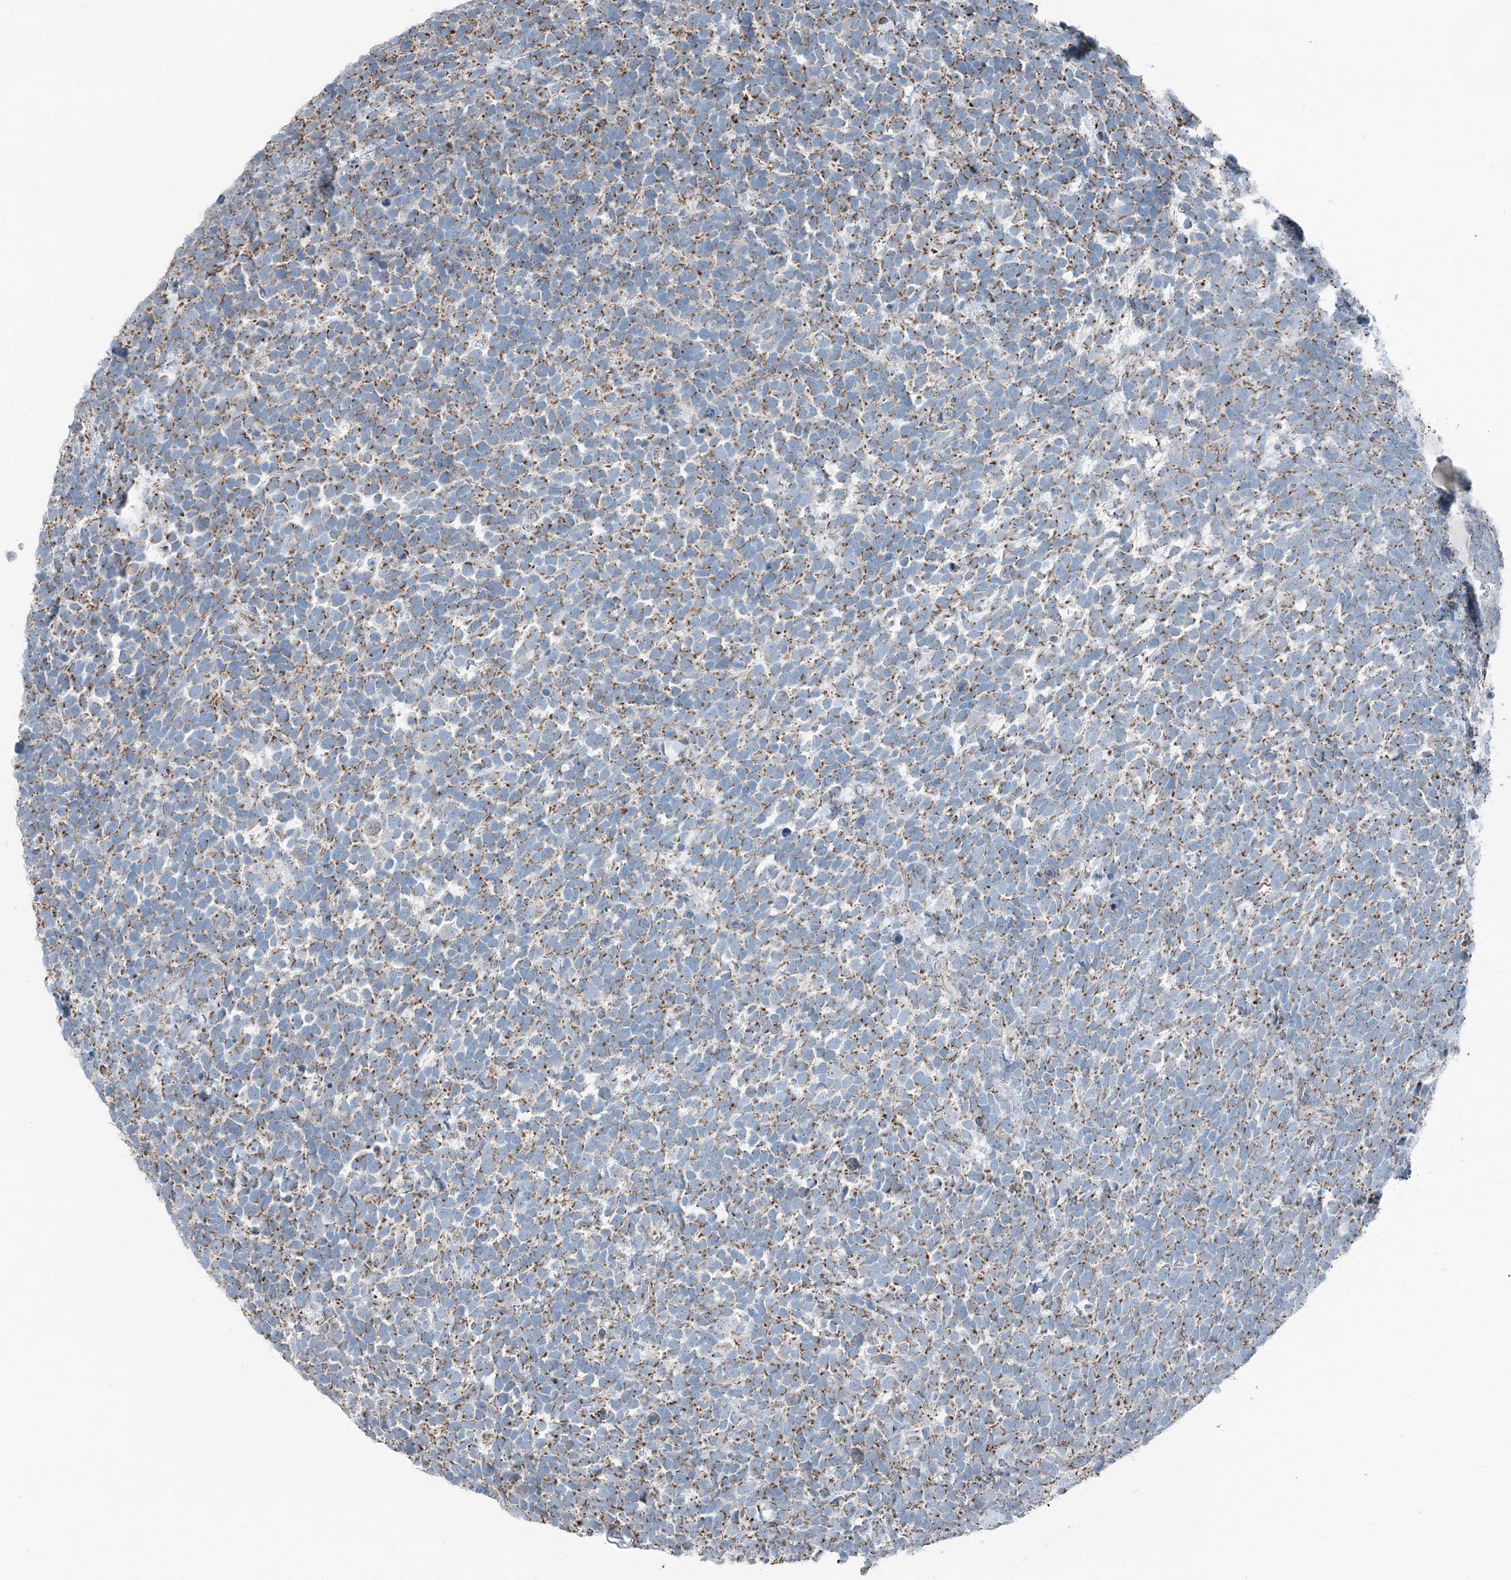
{"staining": {"intensity": "moderate", "quantity": ">75%", "location": "cytoplasmic/membranous"}, "tissue": "urothelial cancer", "cell_type": "Tumor cells", "image_type": "cancer", "snomed": [{"axis": "morphology", "description": "Urothelial carcinoma, High grade"}, {"axis": "topography", "description": "Urinary bladder"}], "caption": "There is medium levels of moderate cytoplasmic/membranous staining in tumor cells of urothelial cancer, as demonstrated by immunohistochemical staining (brown color).", "gene": "SUCLG1", "patient": {"sex": "female", "age": 82}}